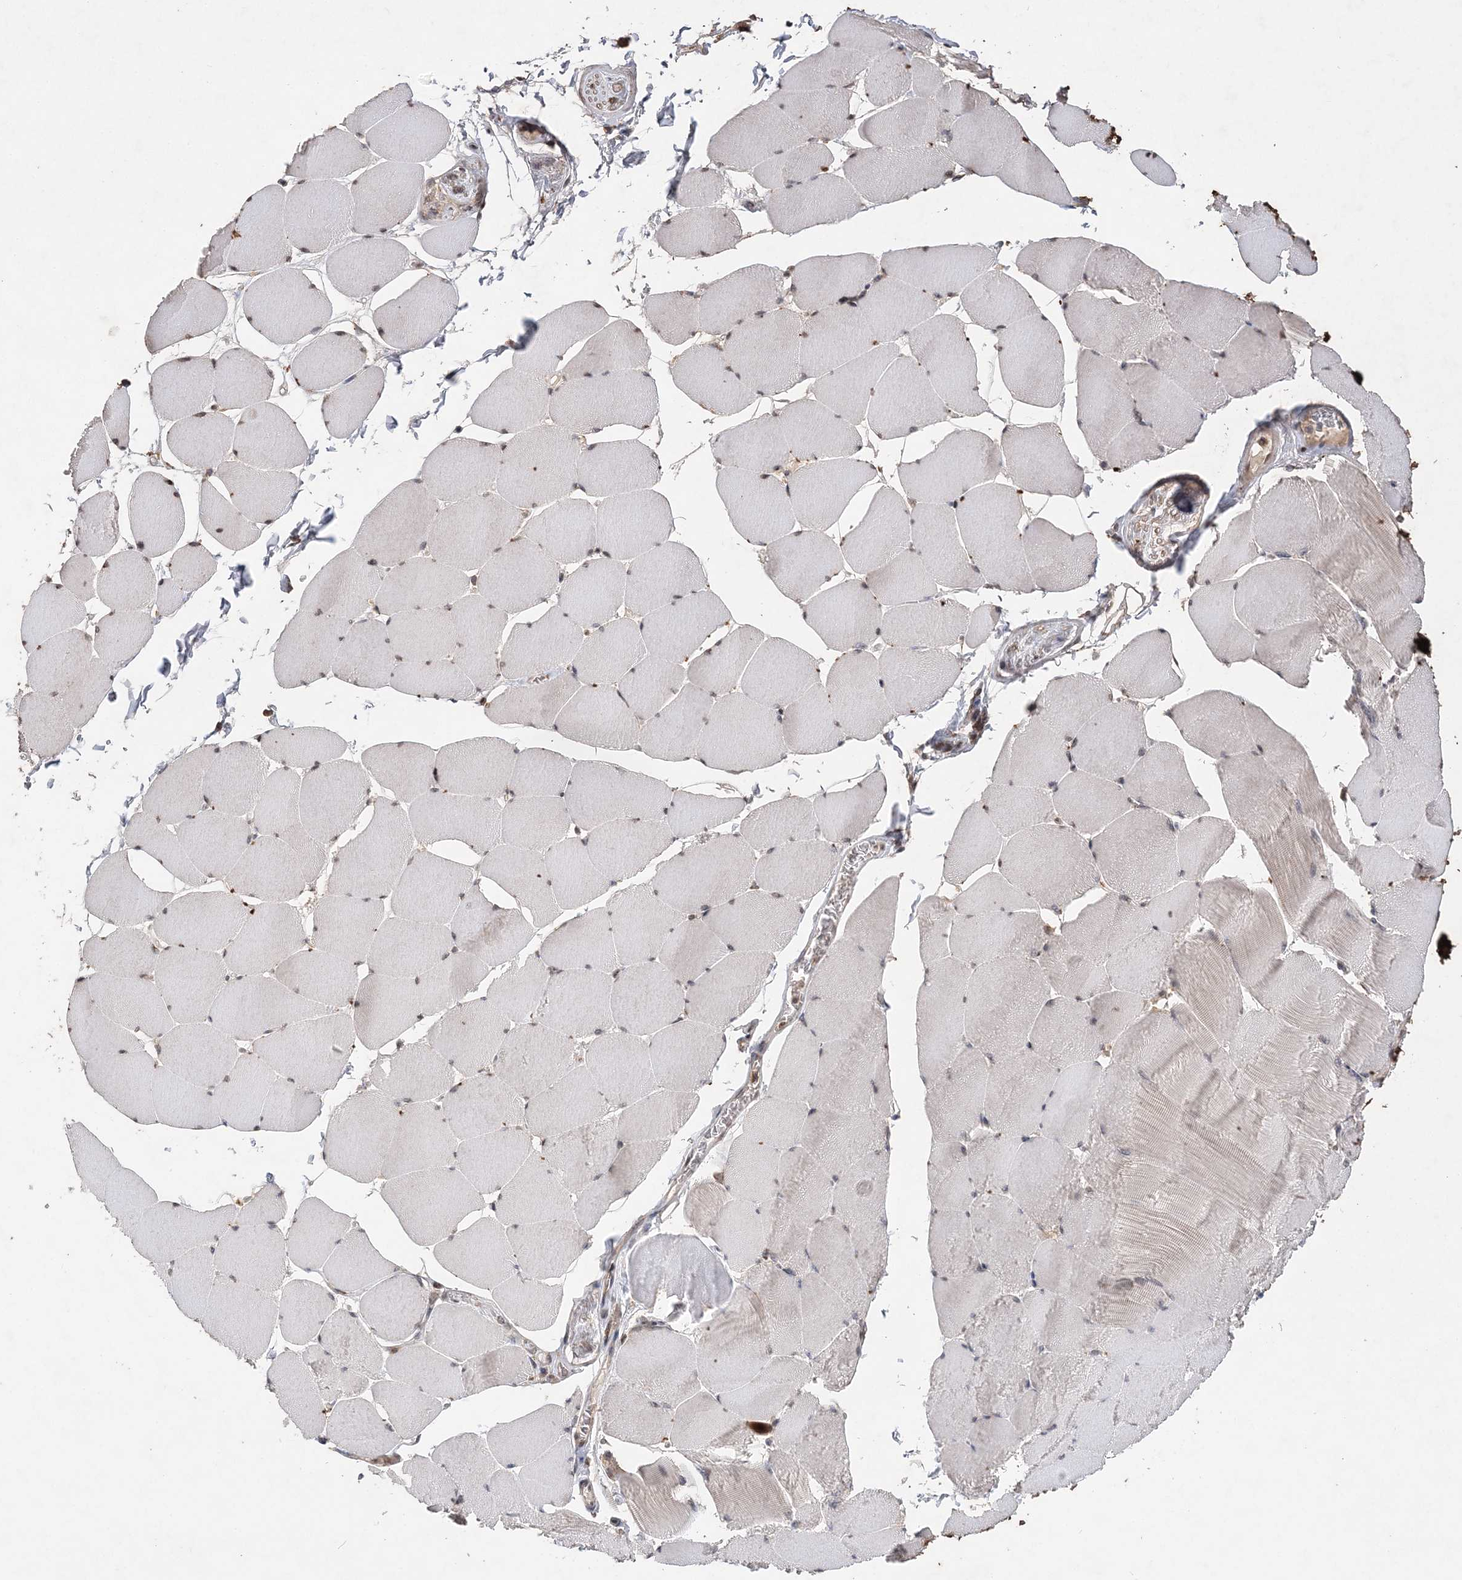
{"staining": {"intensity": "weak", "quantity": "25%-75%", "location": "cytoplasmic/membranous,nuclear"}, "tissue": "skeletal muscle", "cell_type": "Myocytes", "image_type": "normal", "snomed": [{"axis": "morphology", "description": "Normal tissue, NOS"}, {"axis": "topography", "description": "Skeletal muscle"}], "caption": "This photomicrograph shows IHC staining of normal skeletal muscle, with low weak cytoplasmic/membranous,nuclear expression in approximately 25%-75% of myocytes.", "gene": "RAB14", "patient": {"sex": "male", "age": 62}}